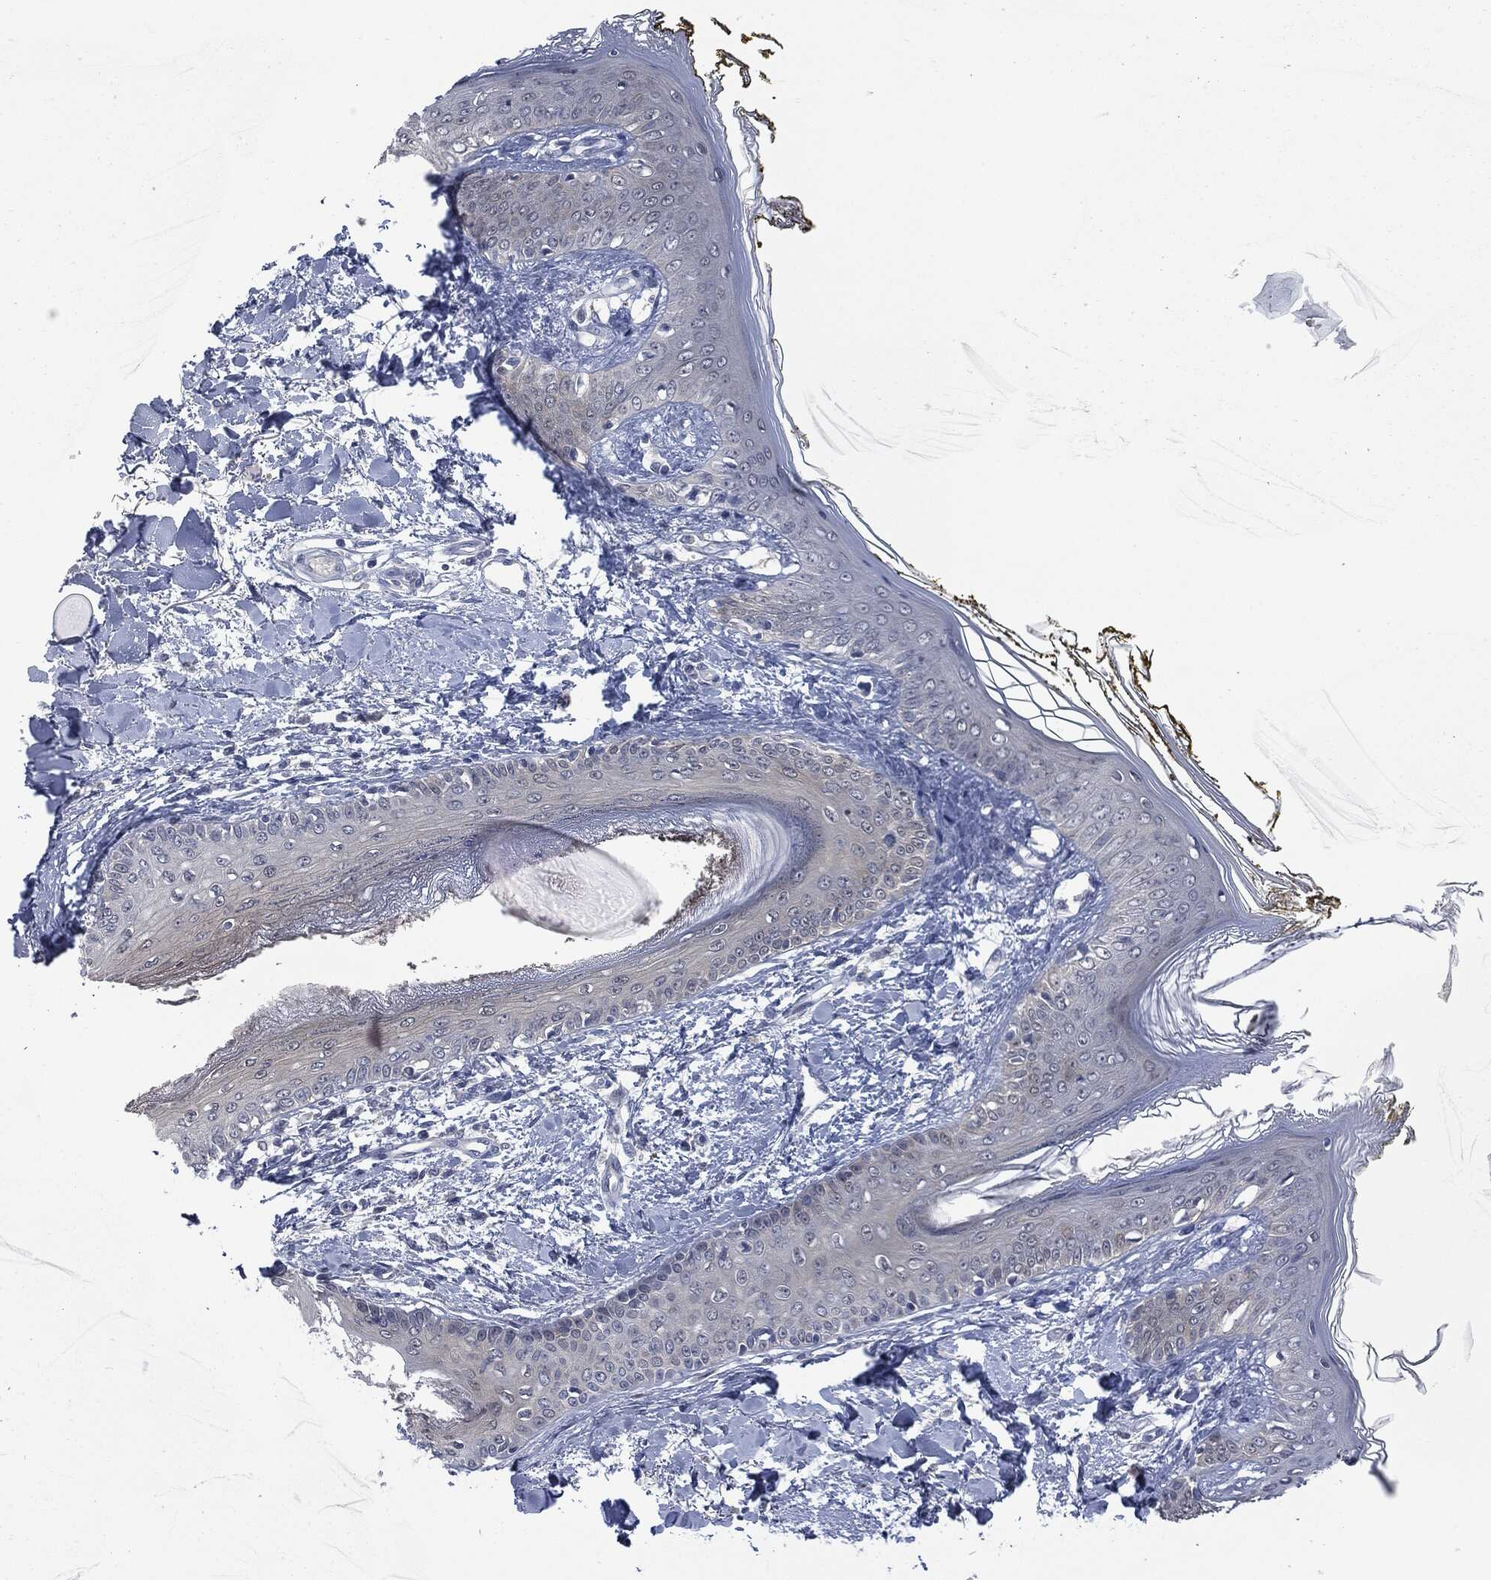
{"staining": {"intensity": "negative", "quantity": "none", "location": "none"}, "tissue": "skin", "cell_type": "Fibroblasts", "image_type": "normal", "snomed": [{"axis": "morphology", "description": "Normal tissue, NOS"}, {"axis": "morphology", "description": "Malignant melanoma, NOS"}, {"axis": "topography", "description": "Skin"}], "caption": "Immunohistochemical staining of benign human skin displays no significant positivity in fibroblasts.", "gene": "IL1RN", "patient": {"sex": "female", "age": 34}}